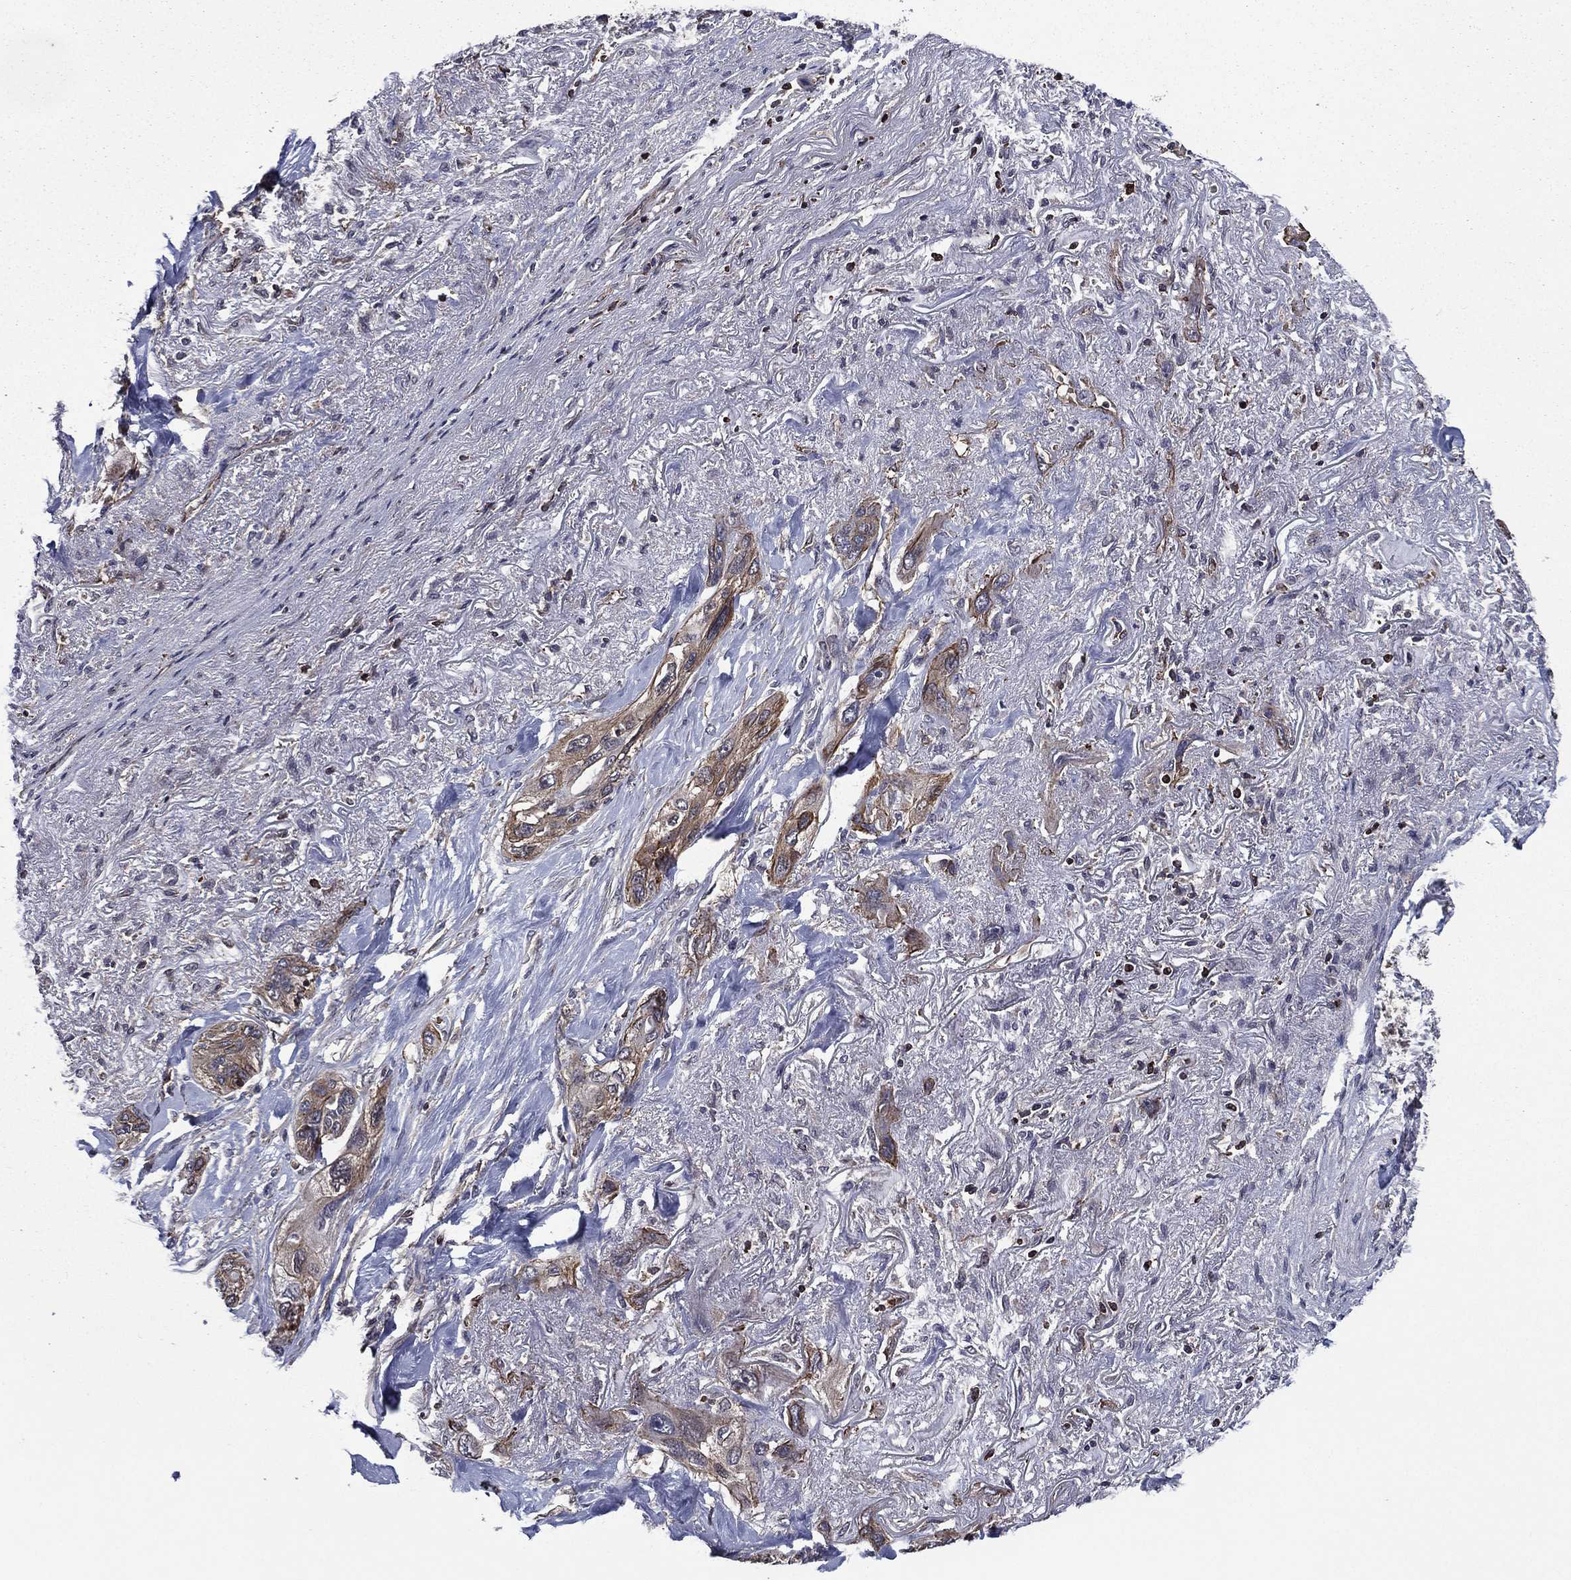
{"staining": {"intensity": "moderate", "quantity": "25%-75%", "location": "cytoplasmic/membranous"}, "tissue": "lung cancer", "cell_type": "Tumor cells", "image_type": "cancer", "snomed": [{"axis": "morphology", "description": "Squamous cell carcinoma, NOS"}, {"axis": "topography", "description": "Lung"}], "caption": "This is an image of immunohistochemistry staining of lung squamous cell carcinoma, which shows moderate positivity in the cytoplasmic/membranous of tumor cells.", "gene": "PLPP3", "patient": {"sex": "female", "age": 70}}